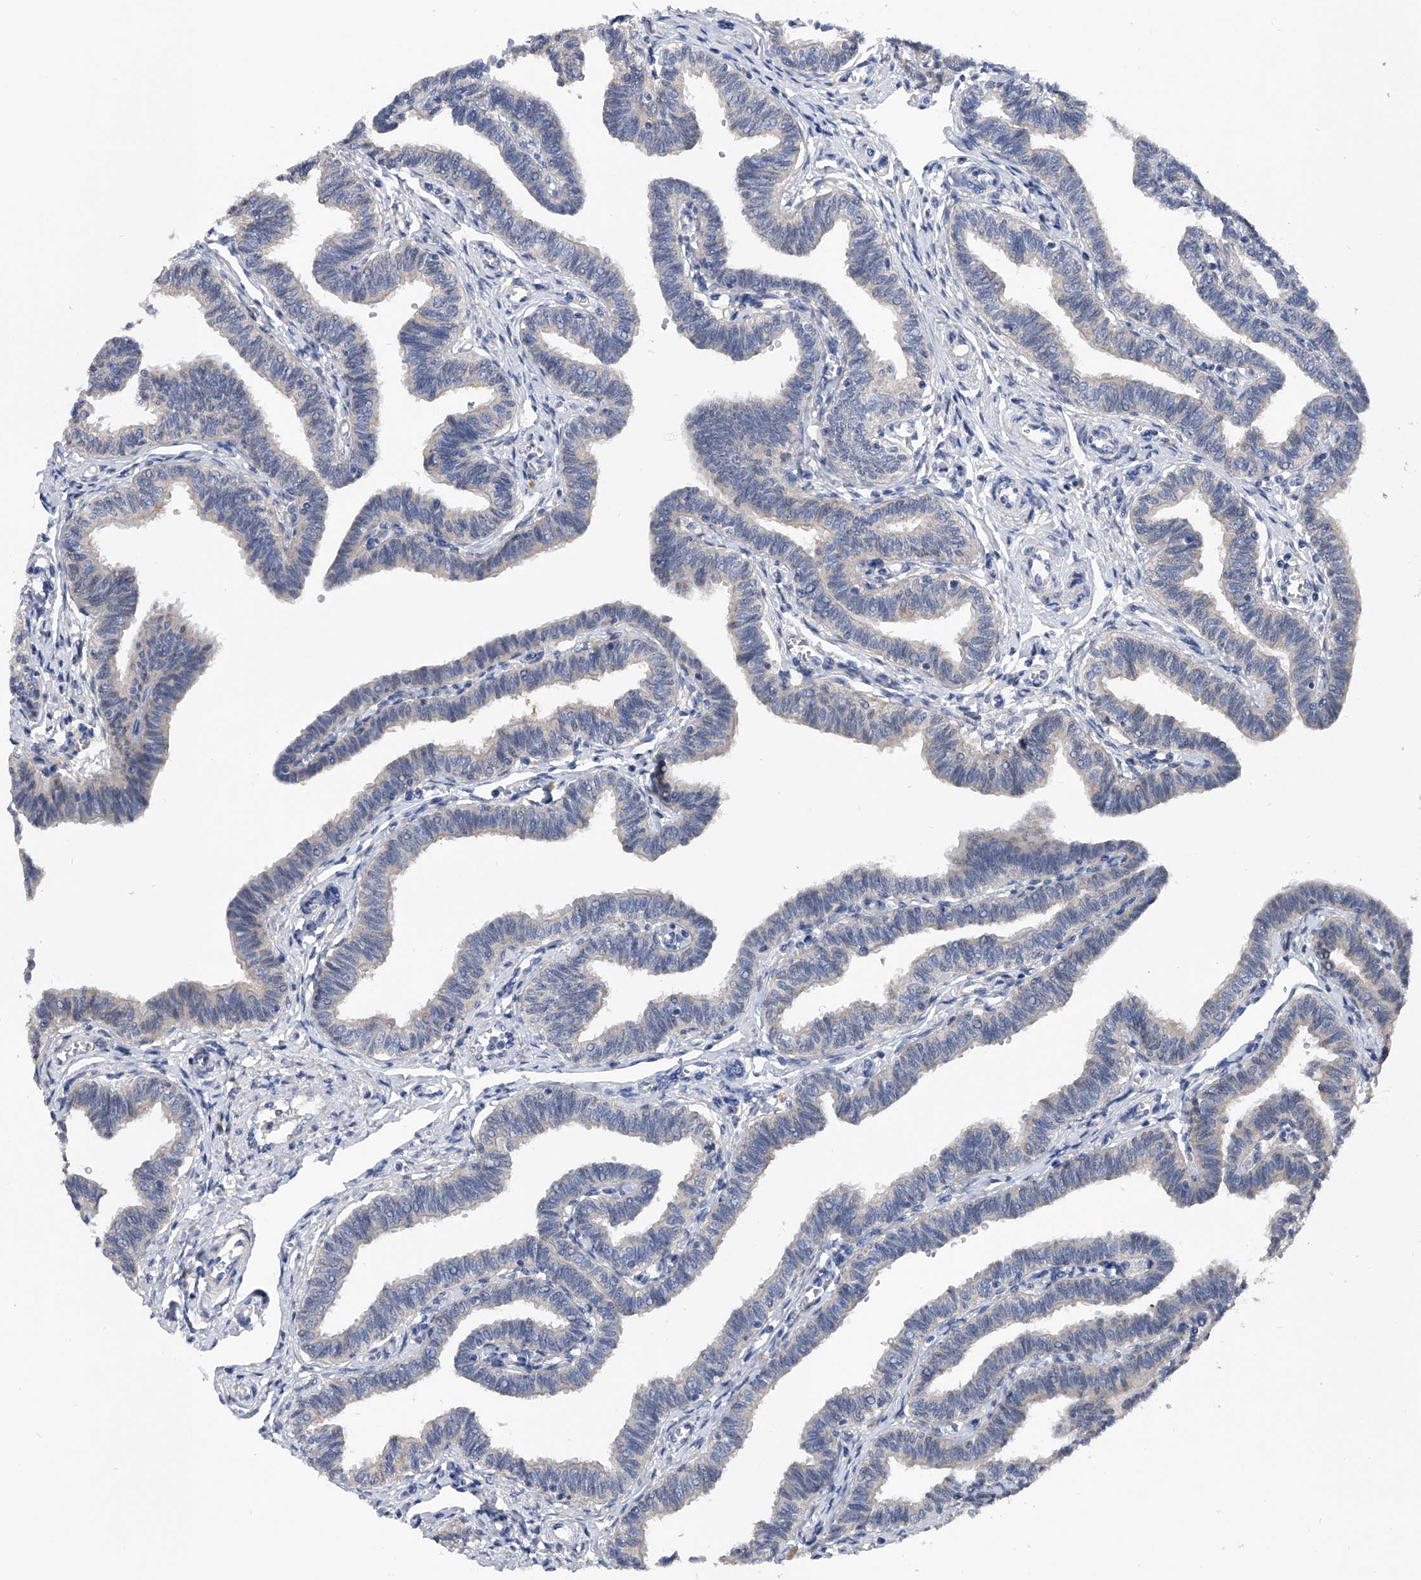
{"staining": {"intensity": "weak", "quantity": "25%-75%", "location": "cytoplasmic/membranous"}, "tissue": "fallopian tube", "cell_type": "Glandular cells", "image_type": "normal", "snomed": [{"axis": "morphology", "description": "Normal tissue, NOS"}, {"axis": "topography", "description": "Fallopian tube"}, {"axis": "topography", "description": "Ovary"}], "caption": "Fallopian tube stained for a protein (brown) reveals weak cytoplasmic/membranous positive expression in about 25%-75% of glandular cells.", "gene": "PGM3", "patient": {"sex": "female", "age": 23}}